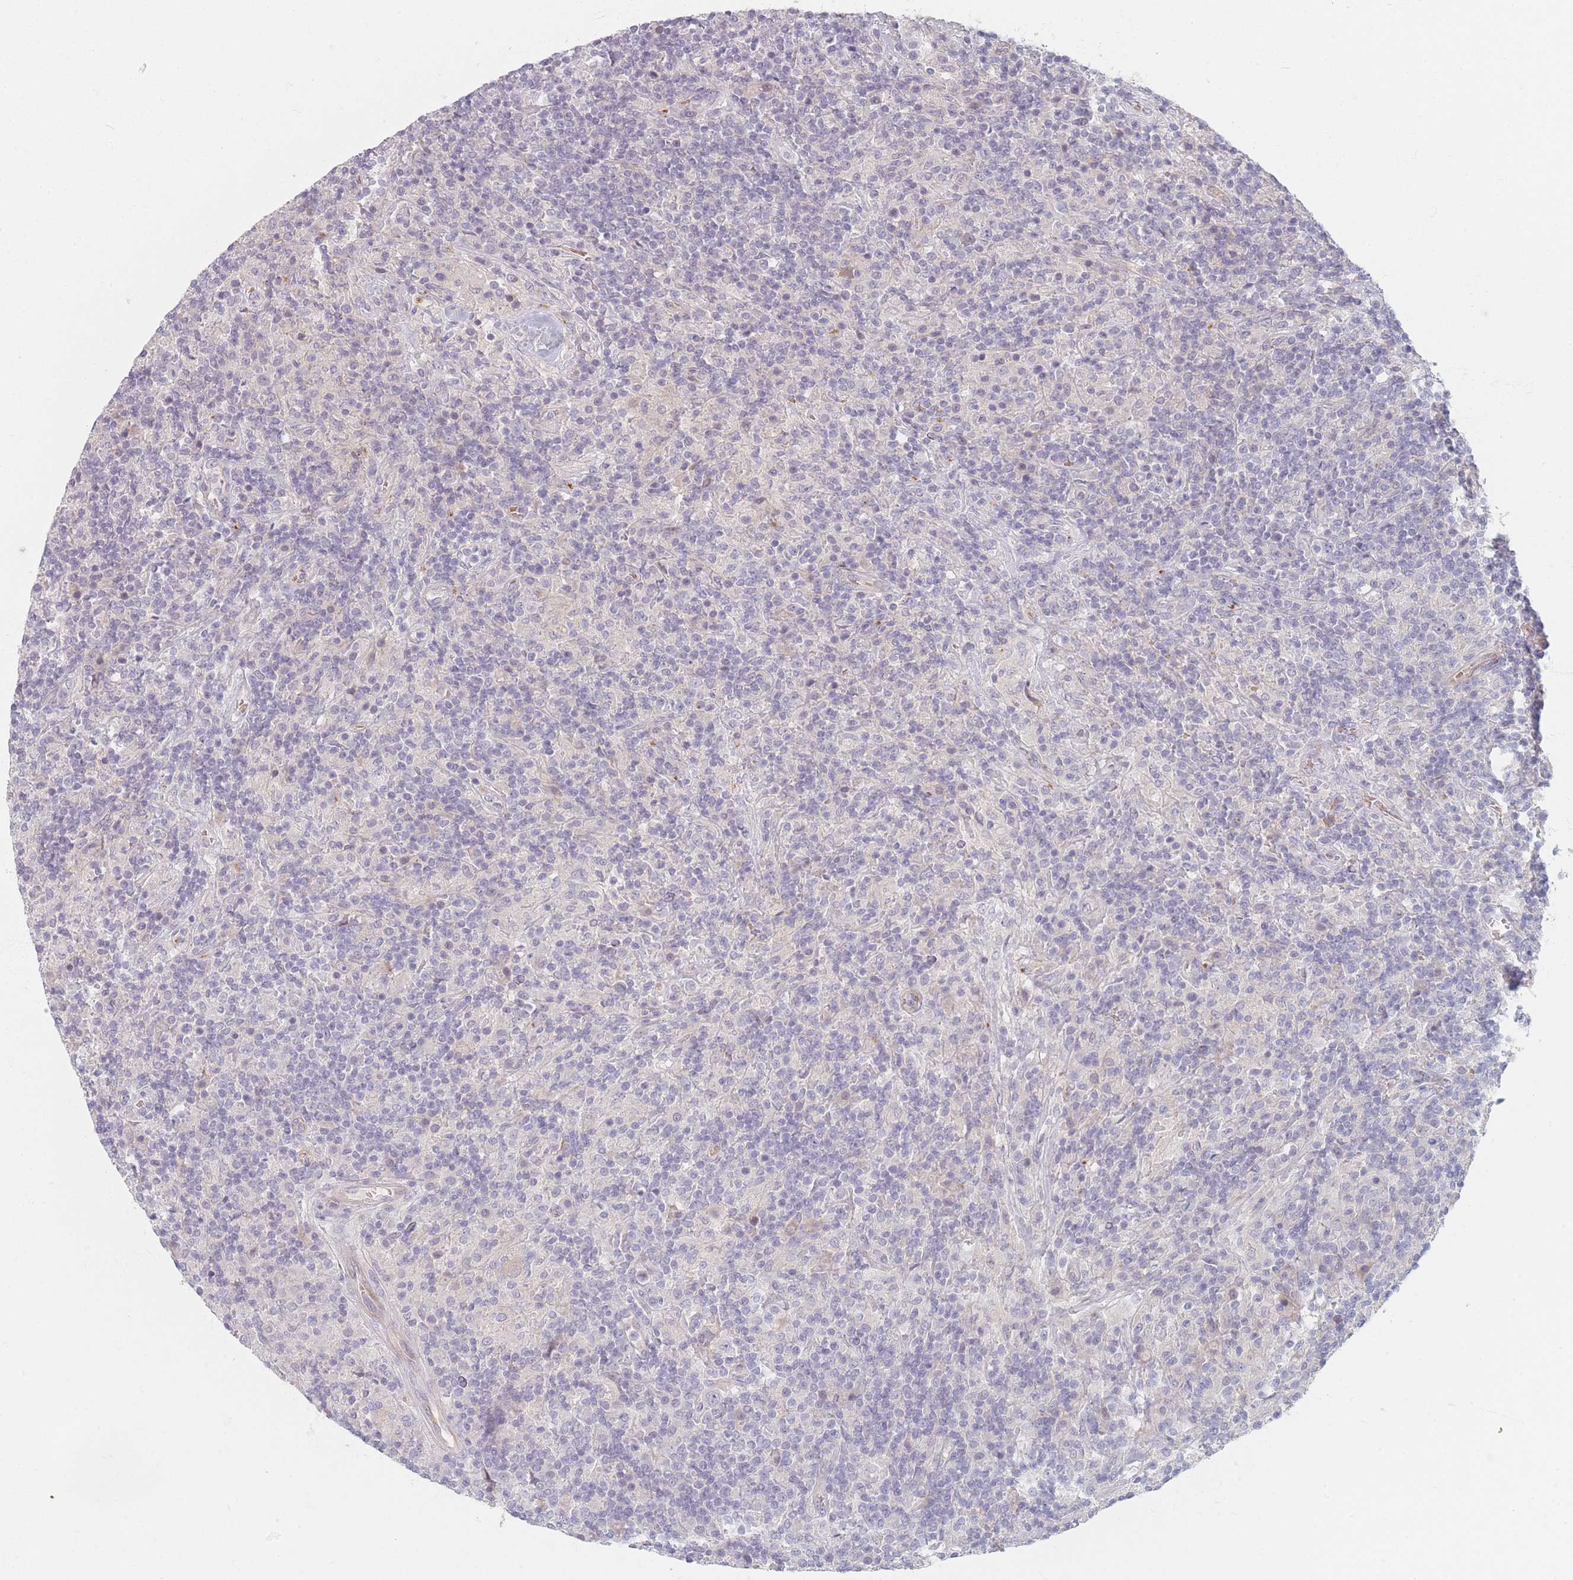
{"staining": {"intensity": "negative", "quantity": "none", "location": "none"}, "tissue": "lymphoma", "cell_type": "Tumor cells", "image_type": "cancer", "snomed": [{"axis": "morphology", "description": "Hodgkin's disease, NOS"}, {"axis": "topography", "description": "Lymph node"}], "caption": "Image shows no protein staining in tumor cells of Hodgkin's disease tissue. The staining is performed using DAB brown chromogen with nuclei counter-stained in using hematoxylin.", "gene": "TMOD1", "patient": {"sex": "male", "age": 70}}